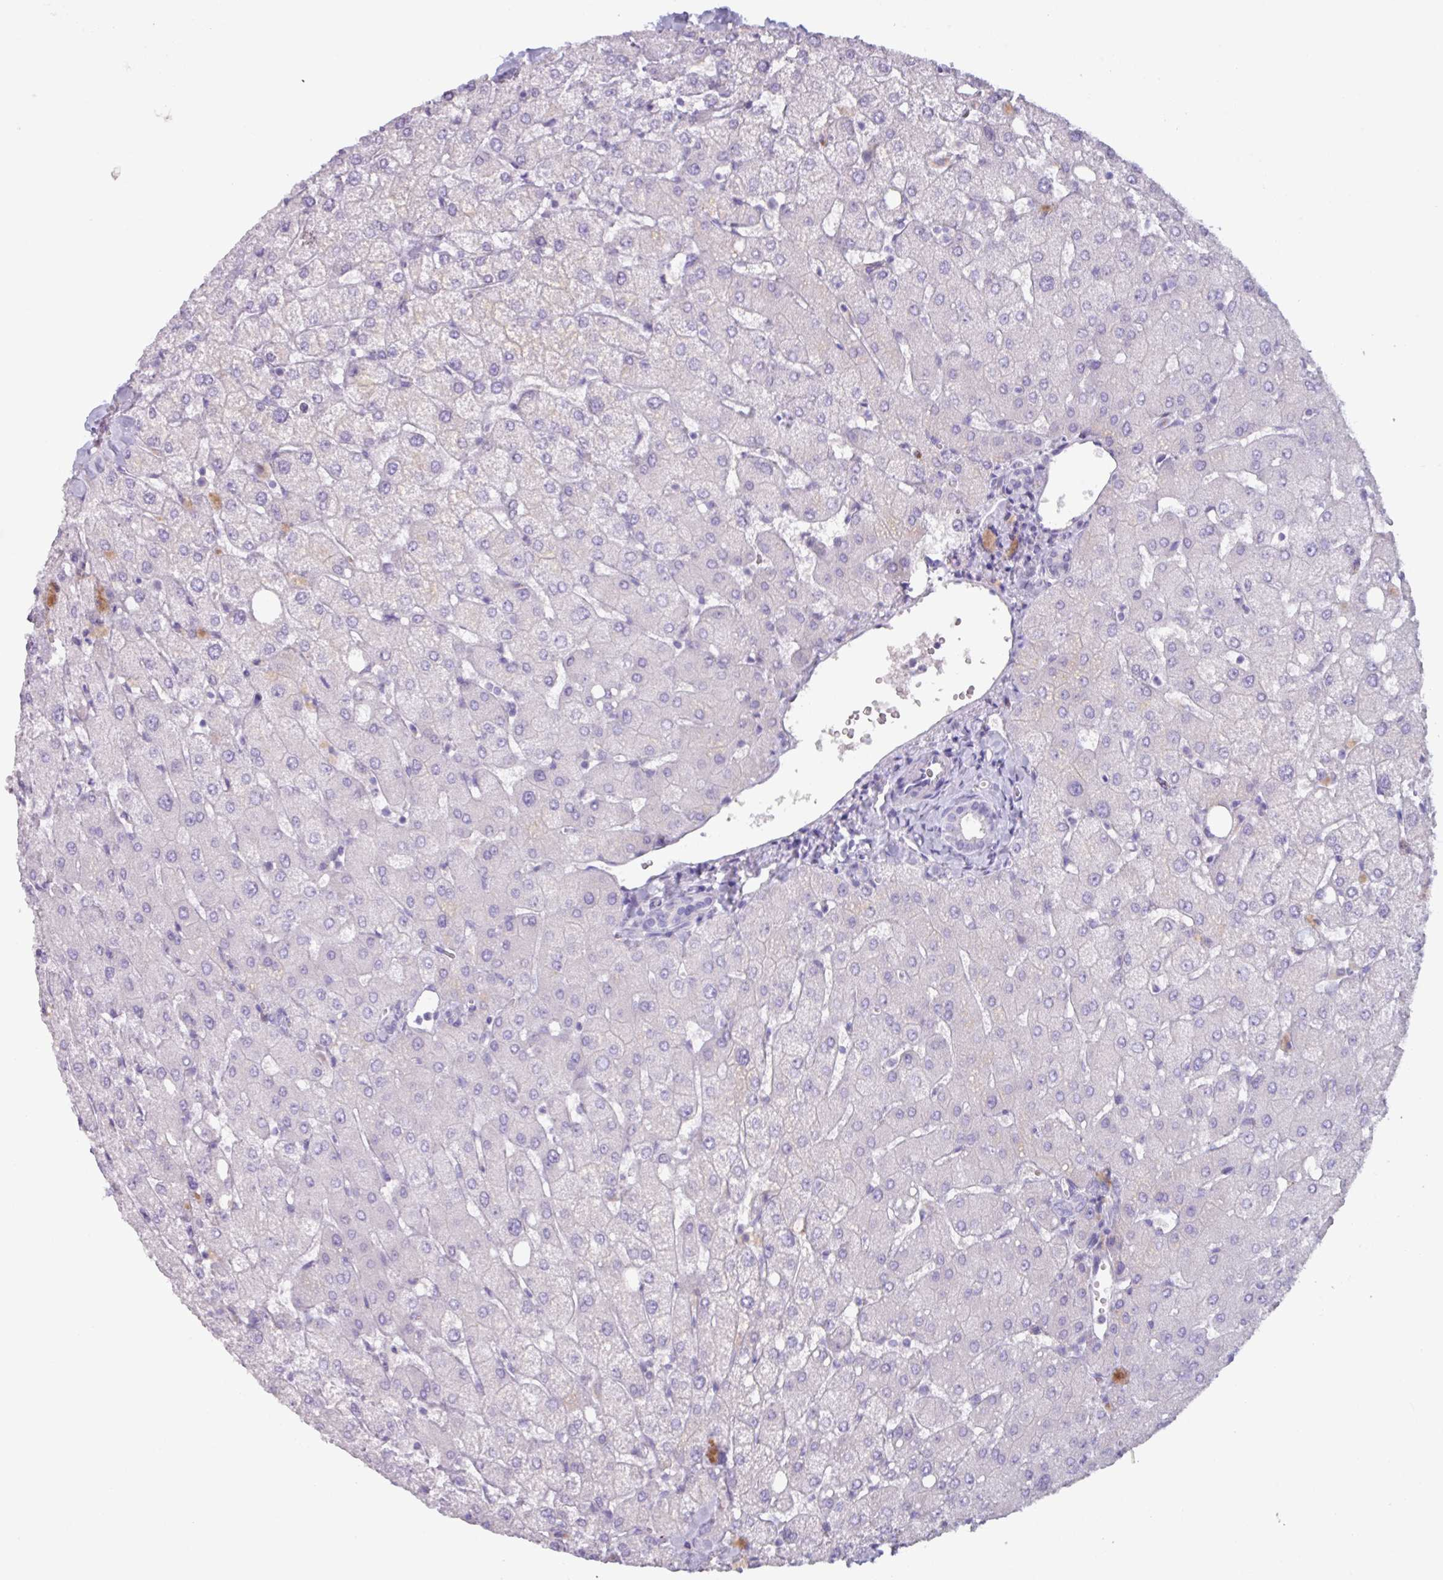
{"staining": {"intensity": "negative", "quantity": "none", "location": "none"}, "tissue": "liver", "cell_type": "Cholangiocytes", "image_type": "normal", "snomed": [{"axis": "morphology", "description": "Normal tissue, NOS"}, {"axis": "topography", "description": "Liver"}], "caption": "Cholangiocytes are negative for protein expression in unremarkable human liver. (DAB IHC, high magnification).", "gene": "OR2T10", "patient": {"sex": "female", "age": 54}}